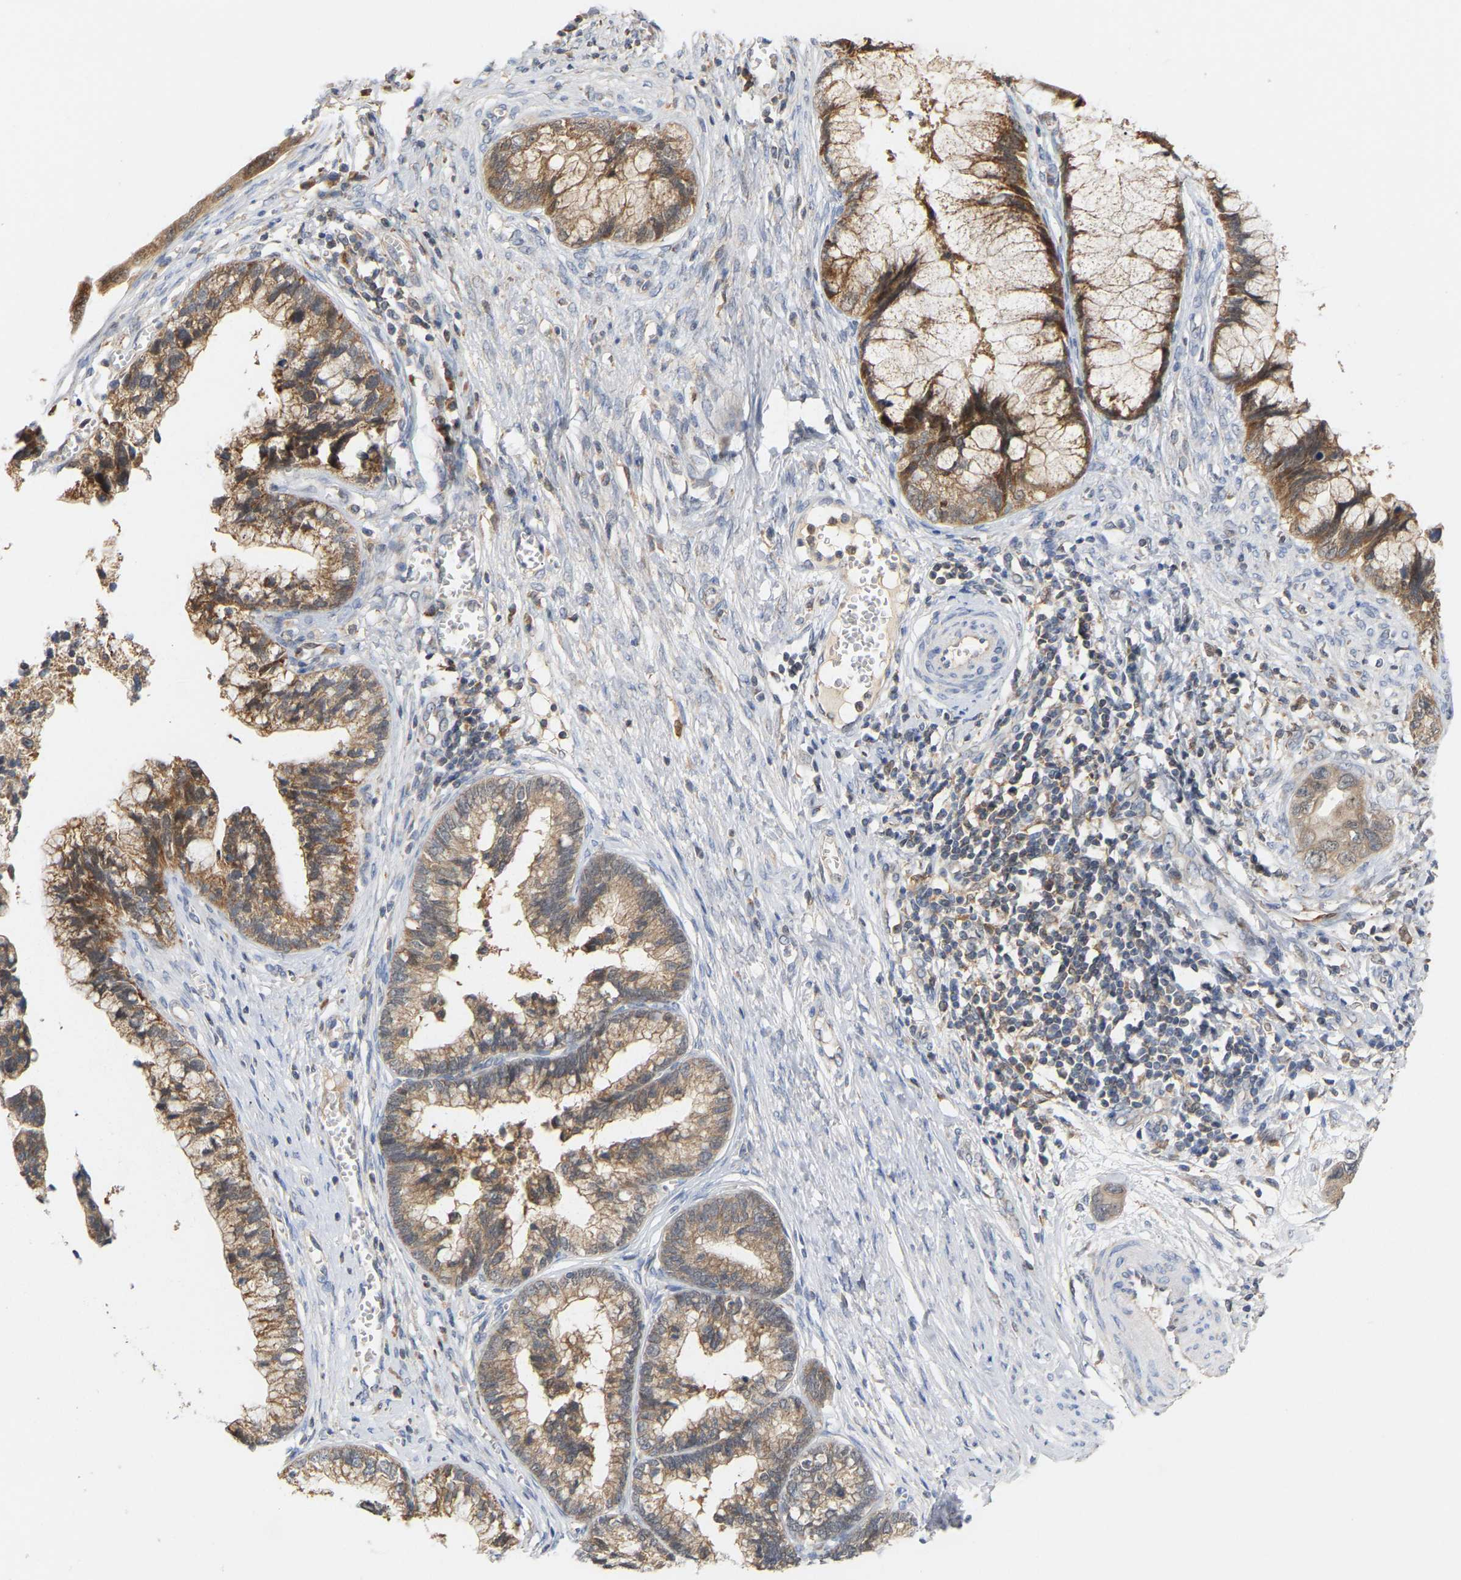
{"staining": {"intensity": "moderate", "quantity": ">75%", "location": "cytoplasmic/membranous"}, "tissue": "cervical cancer", "cell_type": "Tumor cells", "image_type": "cancer", "snomed": [{"axis": "morphology", "description": "Adenocarcinoma, NOS"}, {"axis": "topography", "description": "Cervix"}], "caption": "High-power microscopy captured an IHC micrograph of cervical cancer, revealing moderate cytoplasmic/membranous staining in approximately >75% of tumor cells.", "gene": "TPMT", "patient": {"sex": "female", "age": 44}}